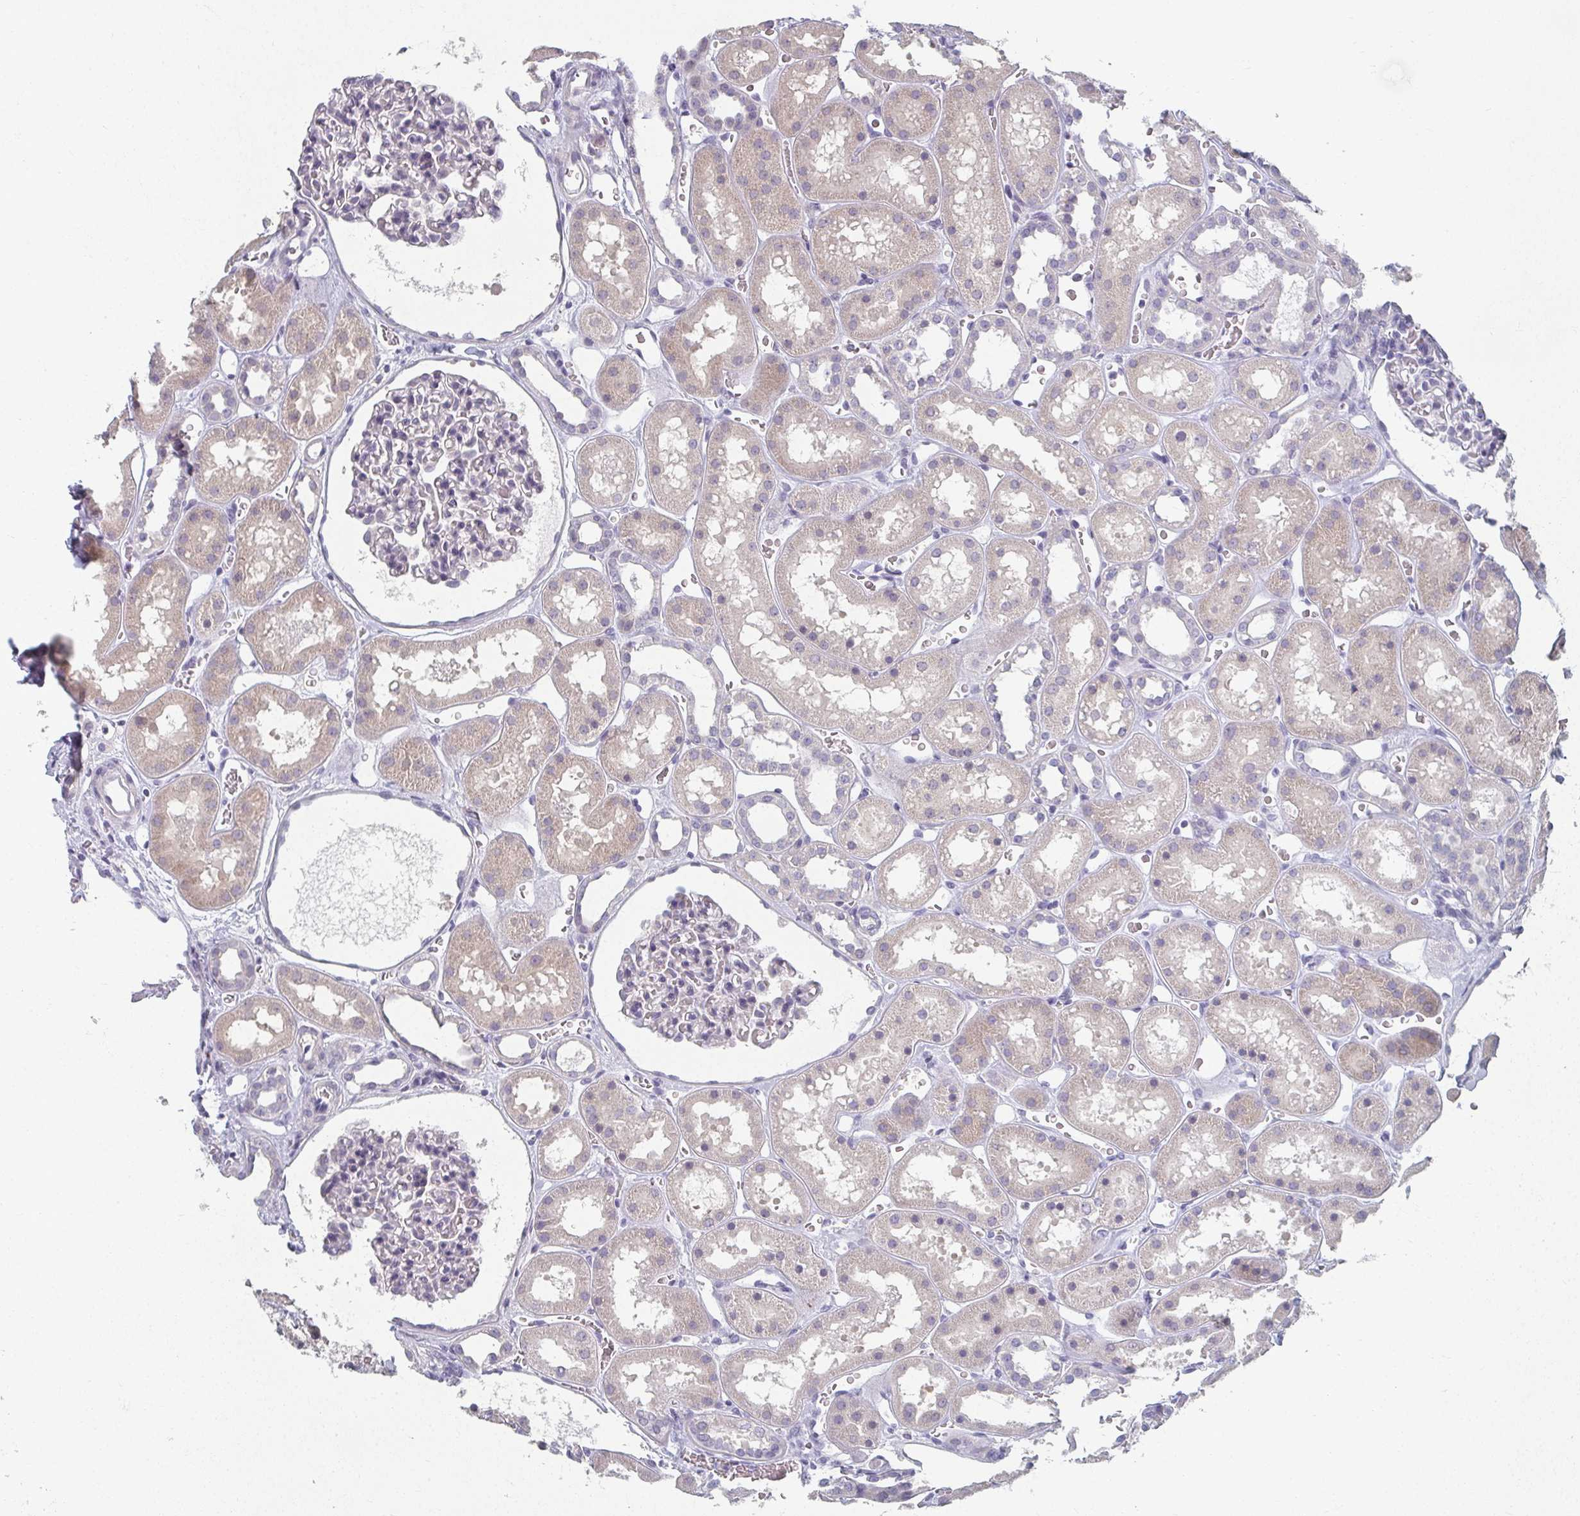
{"staining": {"intensity": "negative", "quantity": "none", "location": "none"}, "tissue": "kidney", "cell_type": "Cells in glomeruli", "image_type": "normal", "snomed": [{"axis": "morphology", "description": "Normal tissue, NOS"}, {"axis": "topography", "description": "Kidney"}], "caption": "DAB immunohistochemical staining of unremarkable human kidney demonstrates no significant positivity in cells in glomeruli. The staining is performed using DAB (3,3'-diaminobenzidine) brown chromogen with nuclei counter-stained in using hematoxylin.", "gene": "CAMKV", "patient": {"sex": "female", "age": 41}}